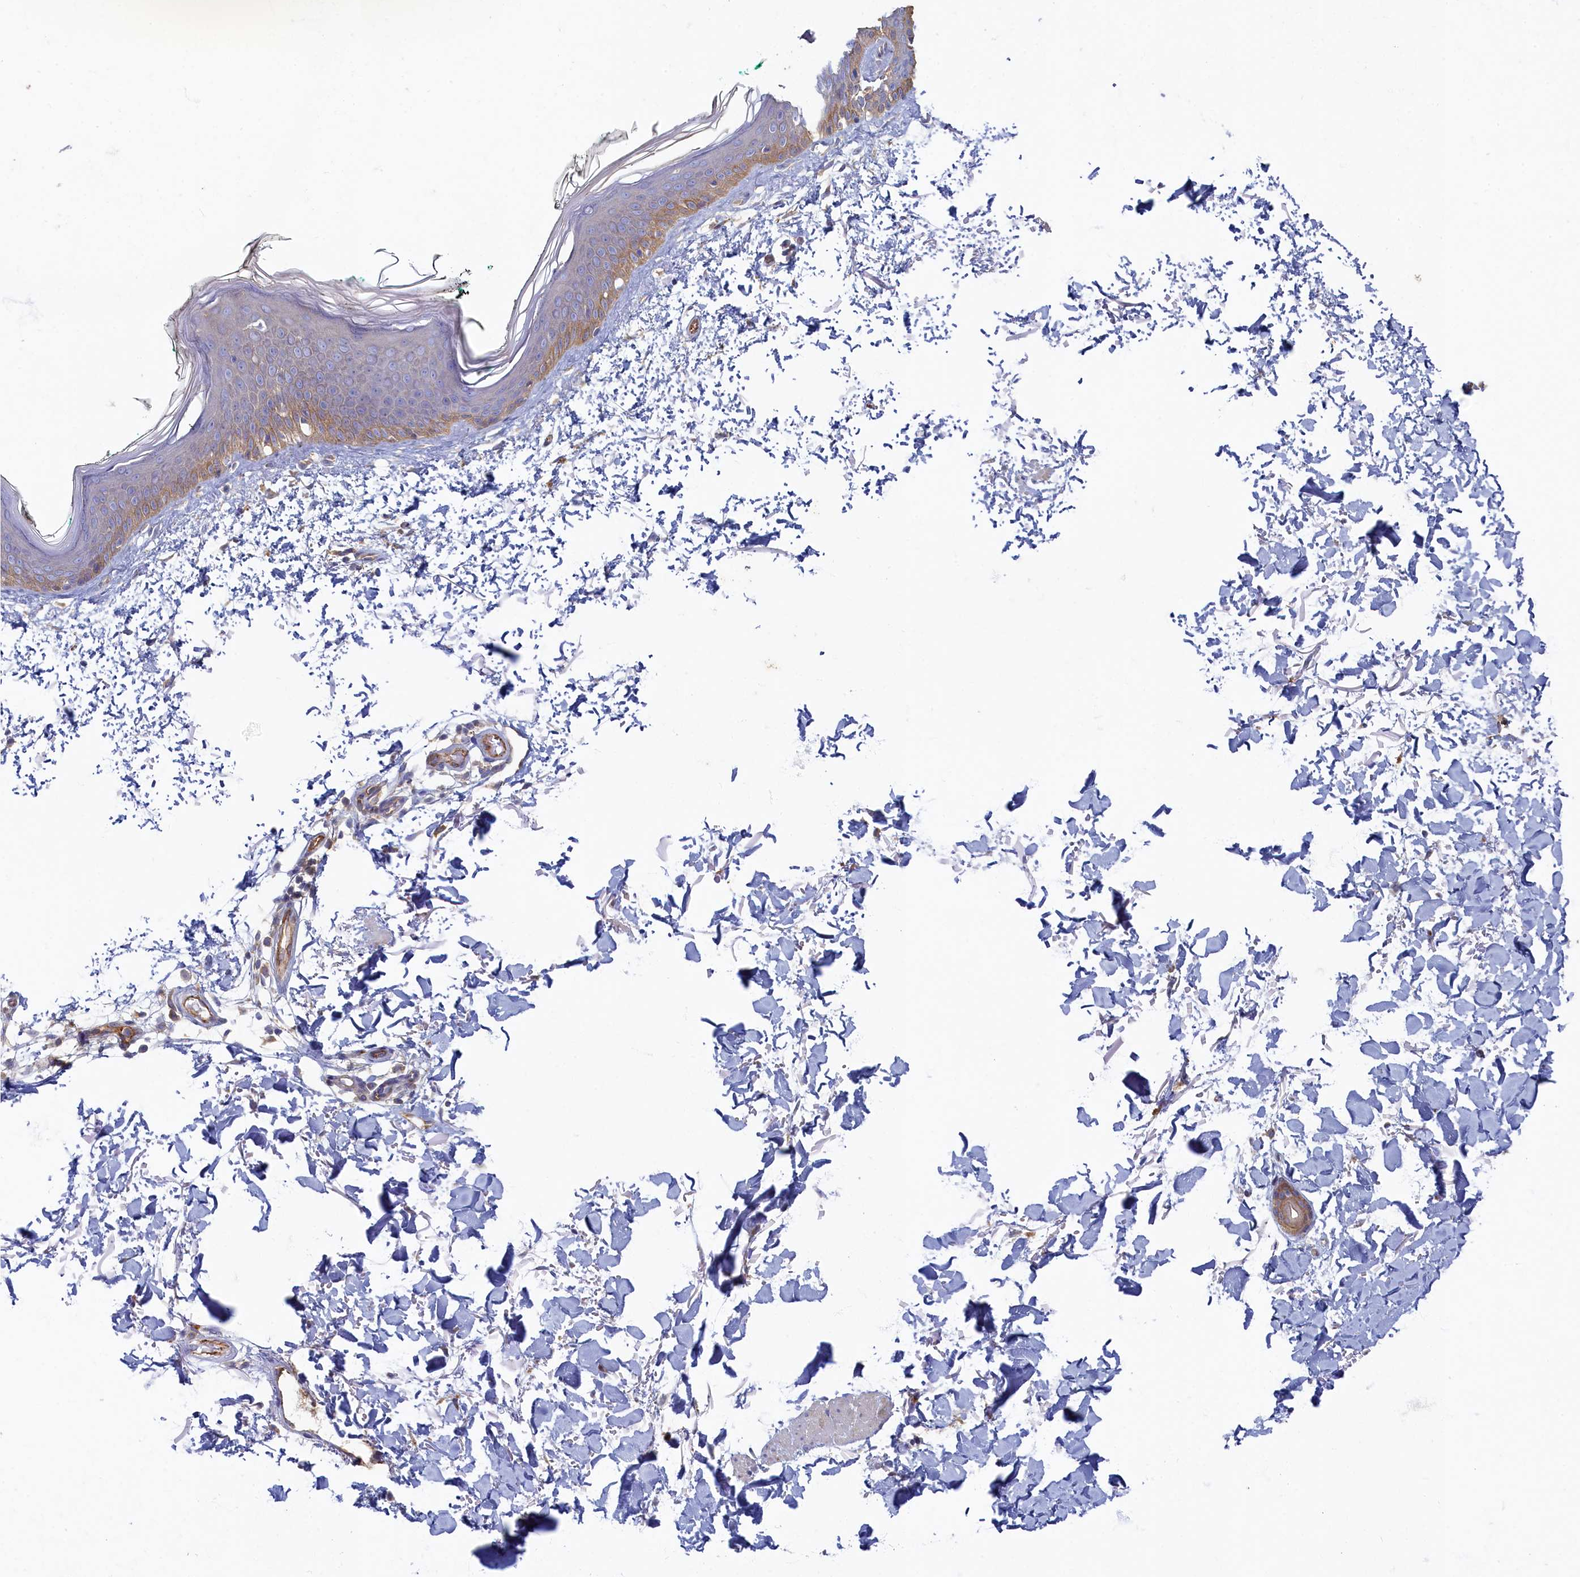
{"staining": {"intensity": "weak", "quantity": ">75%", "location": "cytoplasmic/membranous"}, "tissue": "skin", "cell_type": "Fibroblasts", "image_type": "normal", "snomed": [{"axis": "morphology", "description": "Normal tissue, NOS"}, {"axis": "topography", "description": "Skin"}], "caption": "Immunohistochemical staining of benign human skin displays low levels of weak cytoplasmic/membranous expression in about >75% of fibroblasts.", "gene": "PSMG2", "patient": {"sex": "male", "age": 62}}